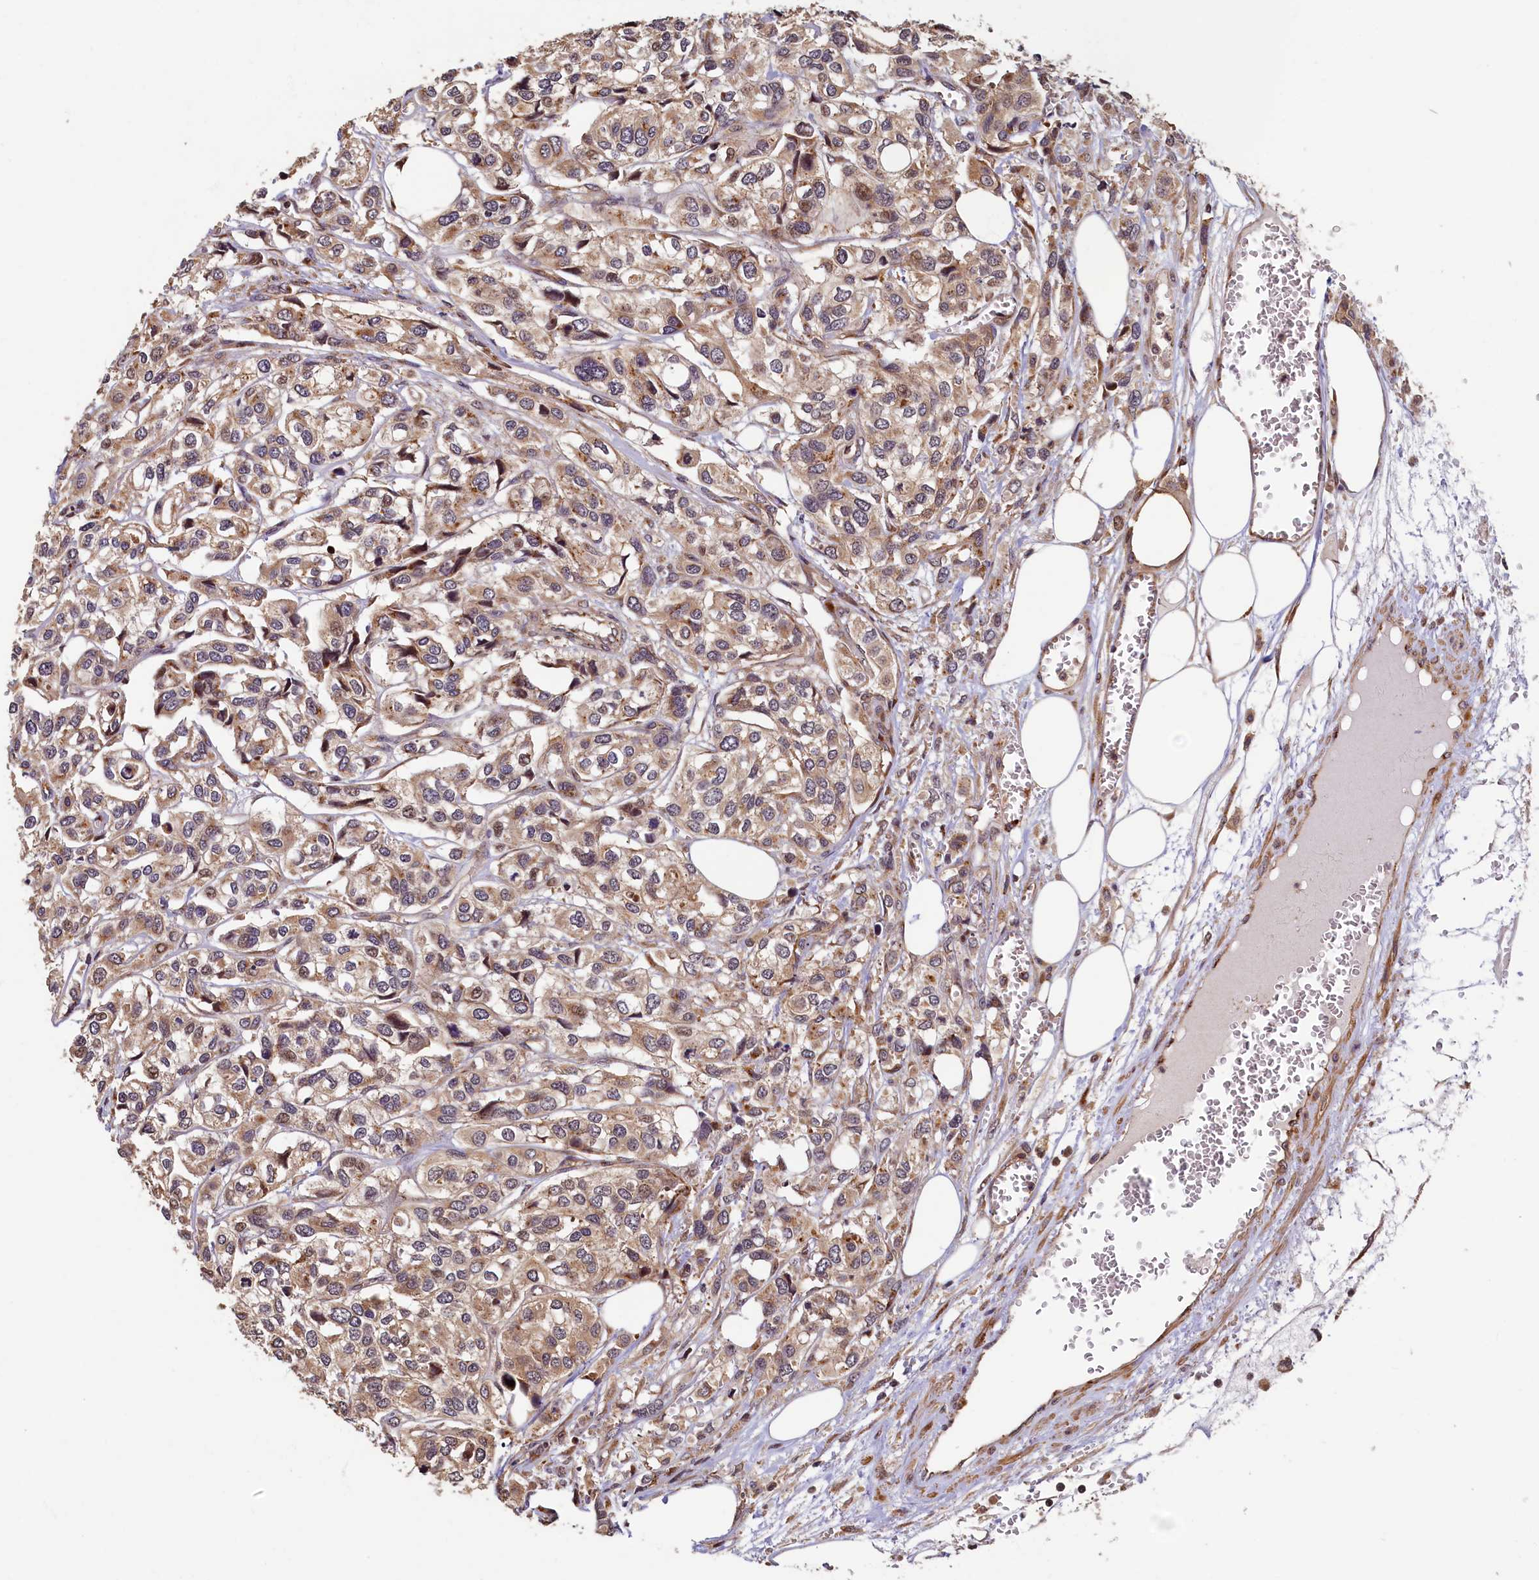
{"staining": {"intensity": "moderate", "quantity": ">75%", "location": "cytoplasmic/membranous"}, "tissue": "urothelial cancer", "cell_type": "Tumor cells", "image_type": "cancer", "snomed": [{"axis": "morphology", "description": "Urothelial carcinoma, High grade"}, {"axis": "topography", "description": "Urinary bladder"}], "caption": "Moderate cytoplasmic/membranous protein positivity is appreciated in about >75% of tumor cells in urothelial cancer.", "gene": "TMEM181", "patient": {"sex": "male", "age": 67}}